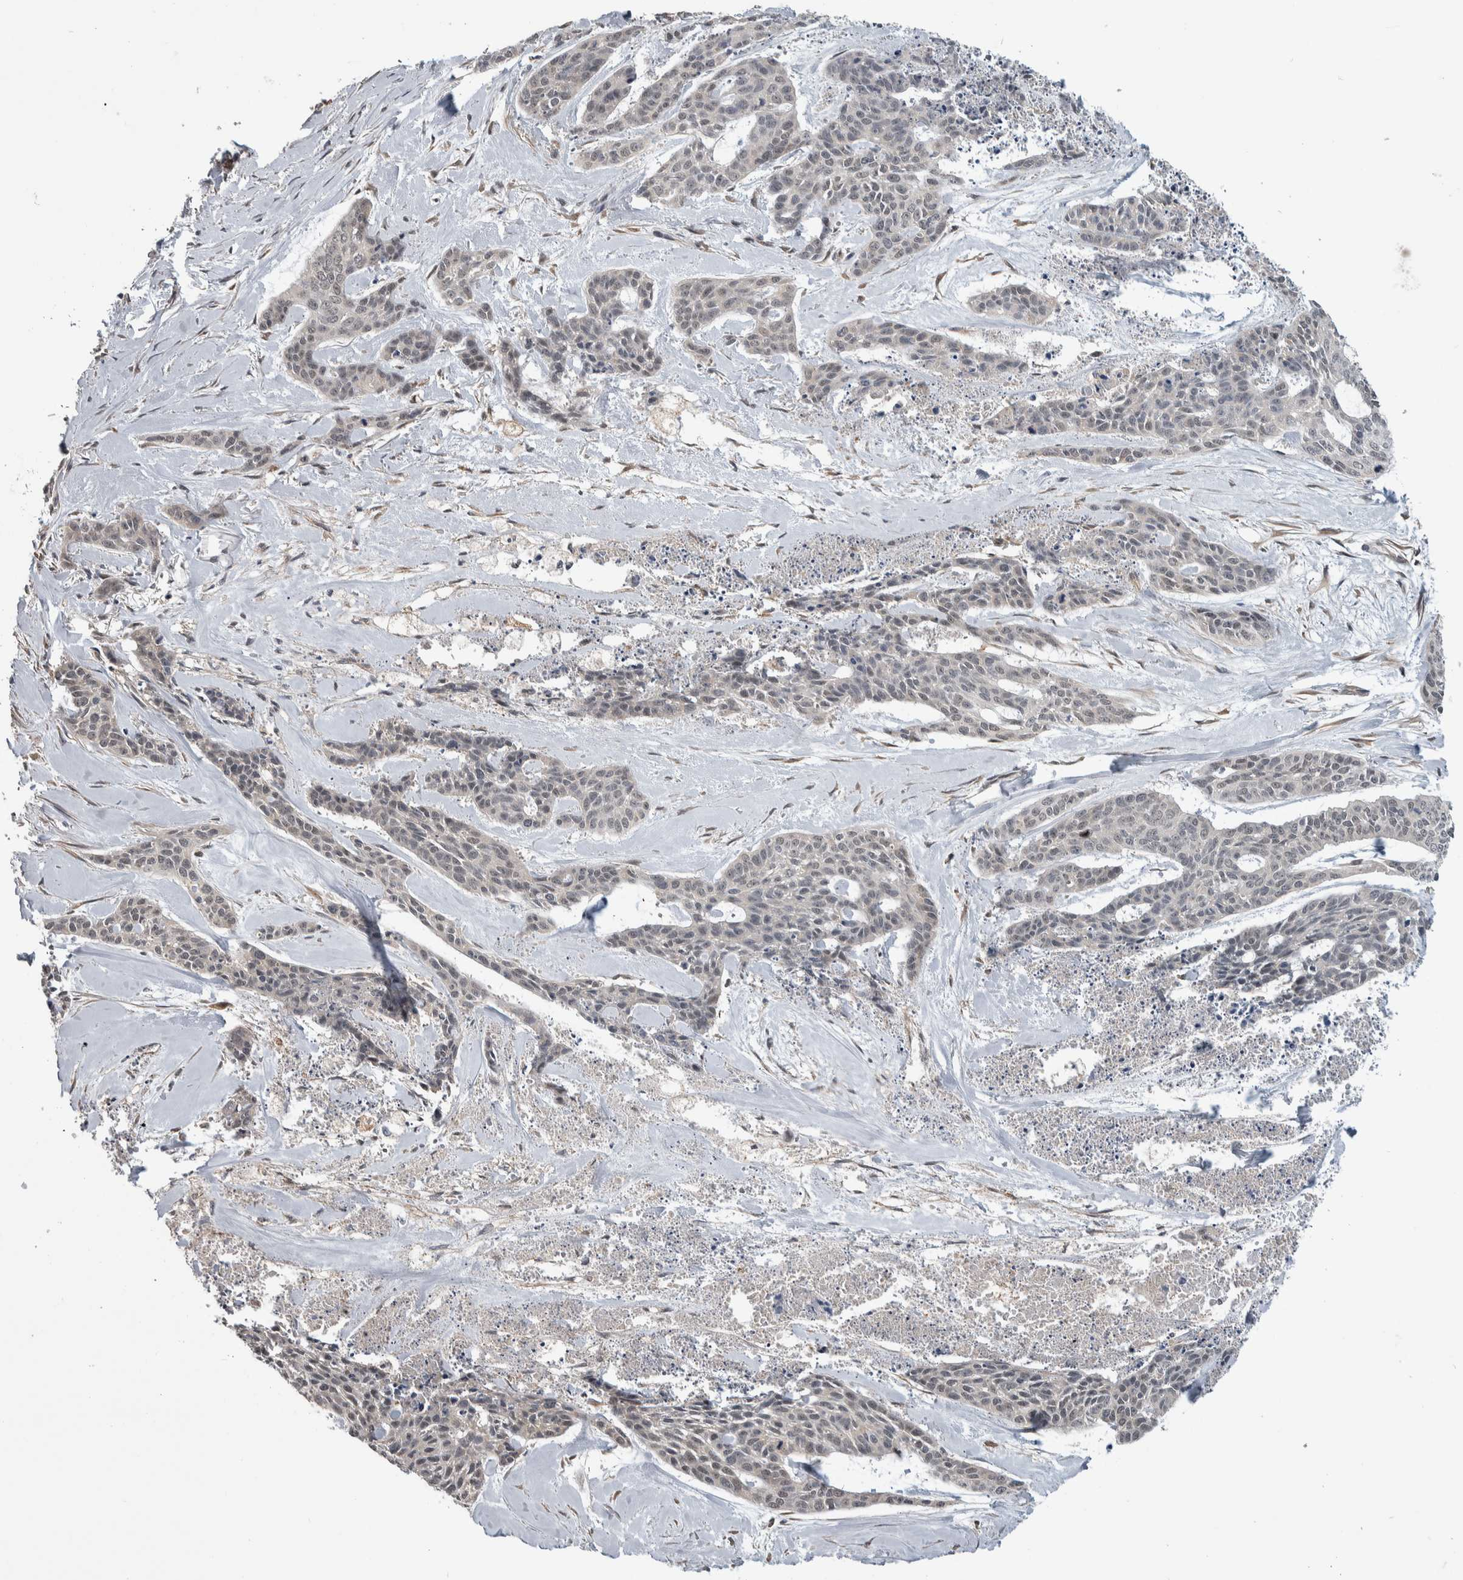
{"staining": {"intensity": "negative", "quantity": "none", "location": "none"}, "tissue": "skin cancer", "cell_type": "Tumor cells", "image_type": "cancer", "snomed": [{"axis": "morphology", "description": "Basal cell carcinoma"}, {"axis": "topography", "description": "Skin"}], "caption": "DAB immunohistochemical staining of basal cell carcinoma (skin) shows no significant positivity in tumor cells.", "gene": "PRDM4", "patient": {"sex": "female", "age": 64}}